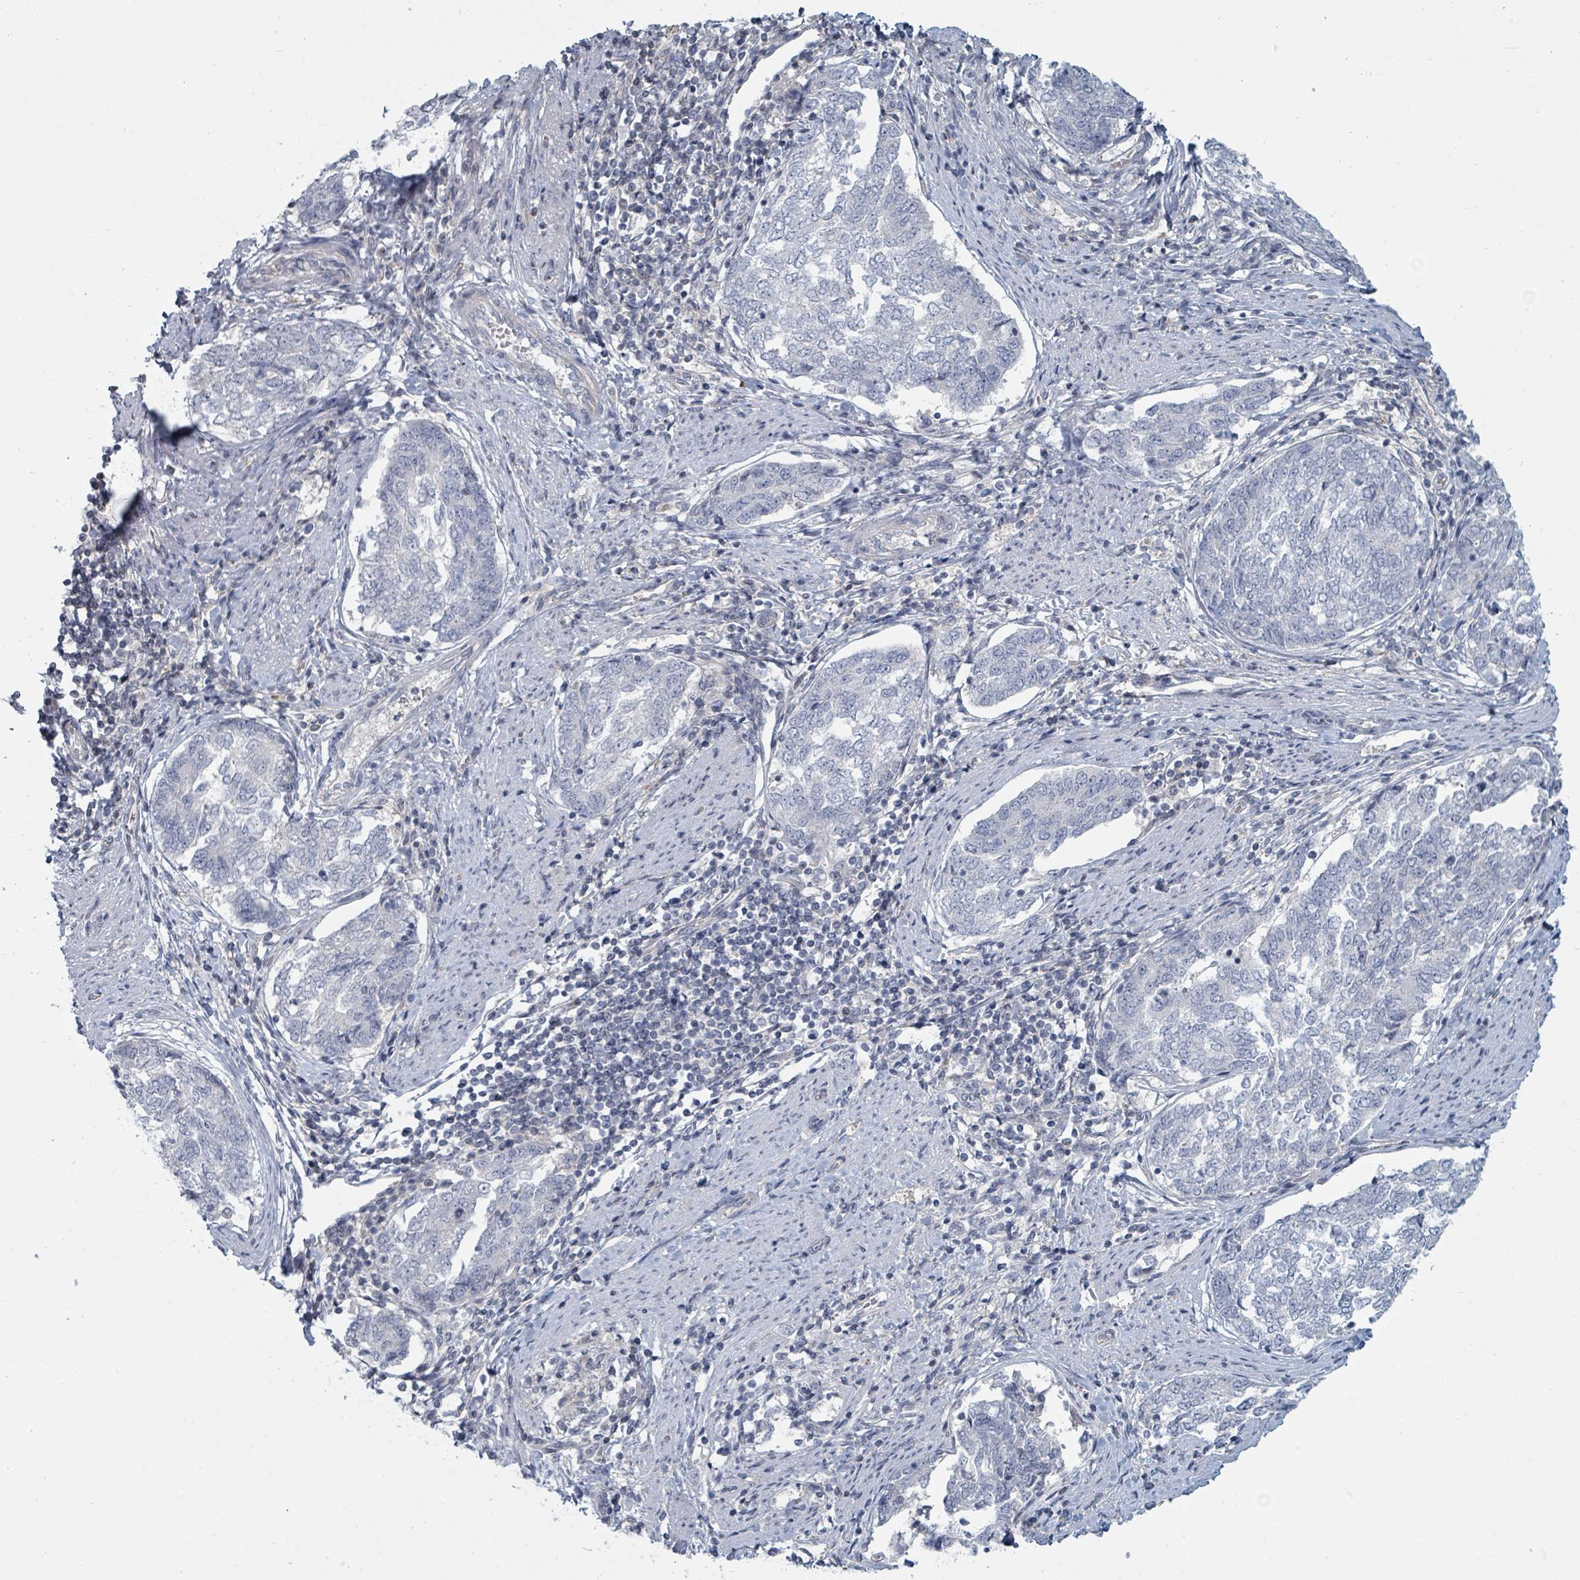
{"staining": {"intensity": "negative", "quantity": "none", "location": "none"}, "tissue": "endometrial cancer", "cell_type": "Tumor cells", "image_type": "cancer", "snomed": [{"axis": "morphology", "description": "Adenocarcinoma, NOS"}, {"axis": "topography", "description": "Endometrium"}], "caption": "Endometrial adenocarcinoma was stained to show a protein in brown. There is no significant staining in tumor cells.", "gene": "SLC25A45", "patient": {"sex": "female", "age": 80}}